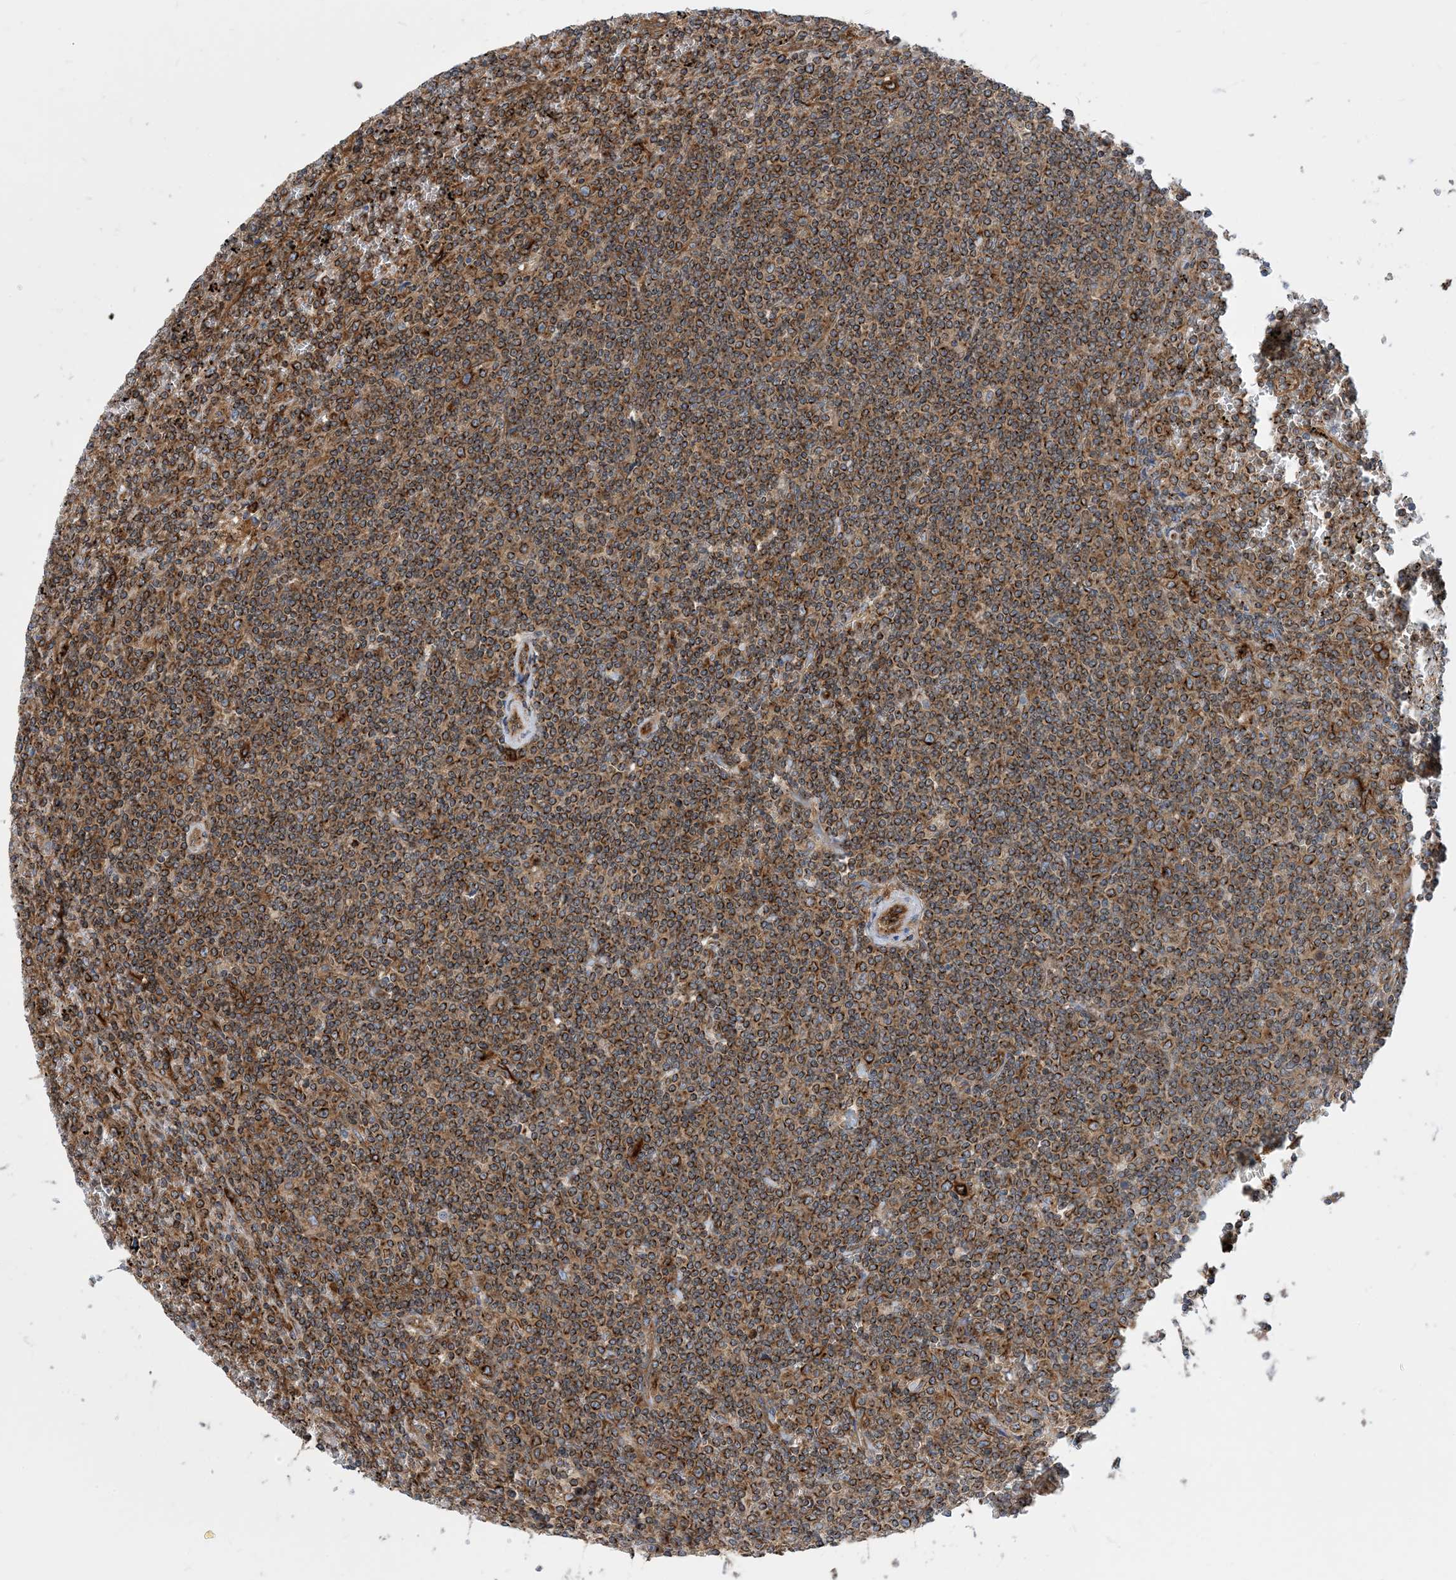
{"staining": {"intensity": "moderate", "quantity": ">75%", "location": "cytoplasmic/membranous"}, "tissue": "lymphoma", "cell_type": "Tumor cells", "image_type": "cancer", "snomed": [{"axis": "morphology", "description": "Malignant lymphoma, non-Hodgkin's type, Low grade"}, {"axis": "topography", "description": "Spleen"}], "caption": "Protein expression analysis of low-grade malignant lymphoma, non-Hodgkin's type displays moderate cytoplasmic/membranous positivity in approximately >75% of tumor cells. (IHC, brightfield microscopy, high magnification).", "gene": "DYNC1LI1", "patient": {"sex": "female", "age": 19}}